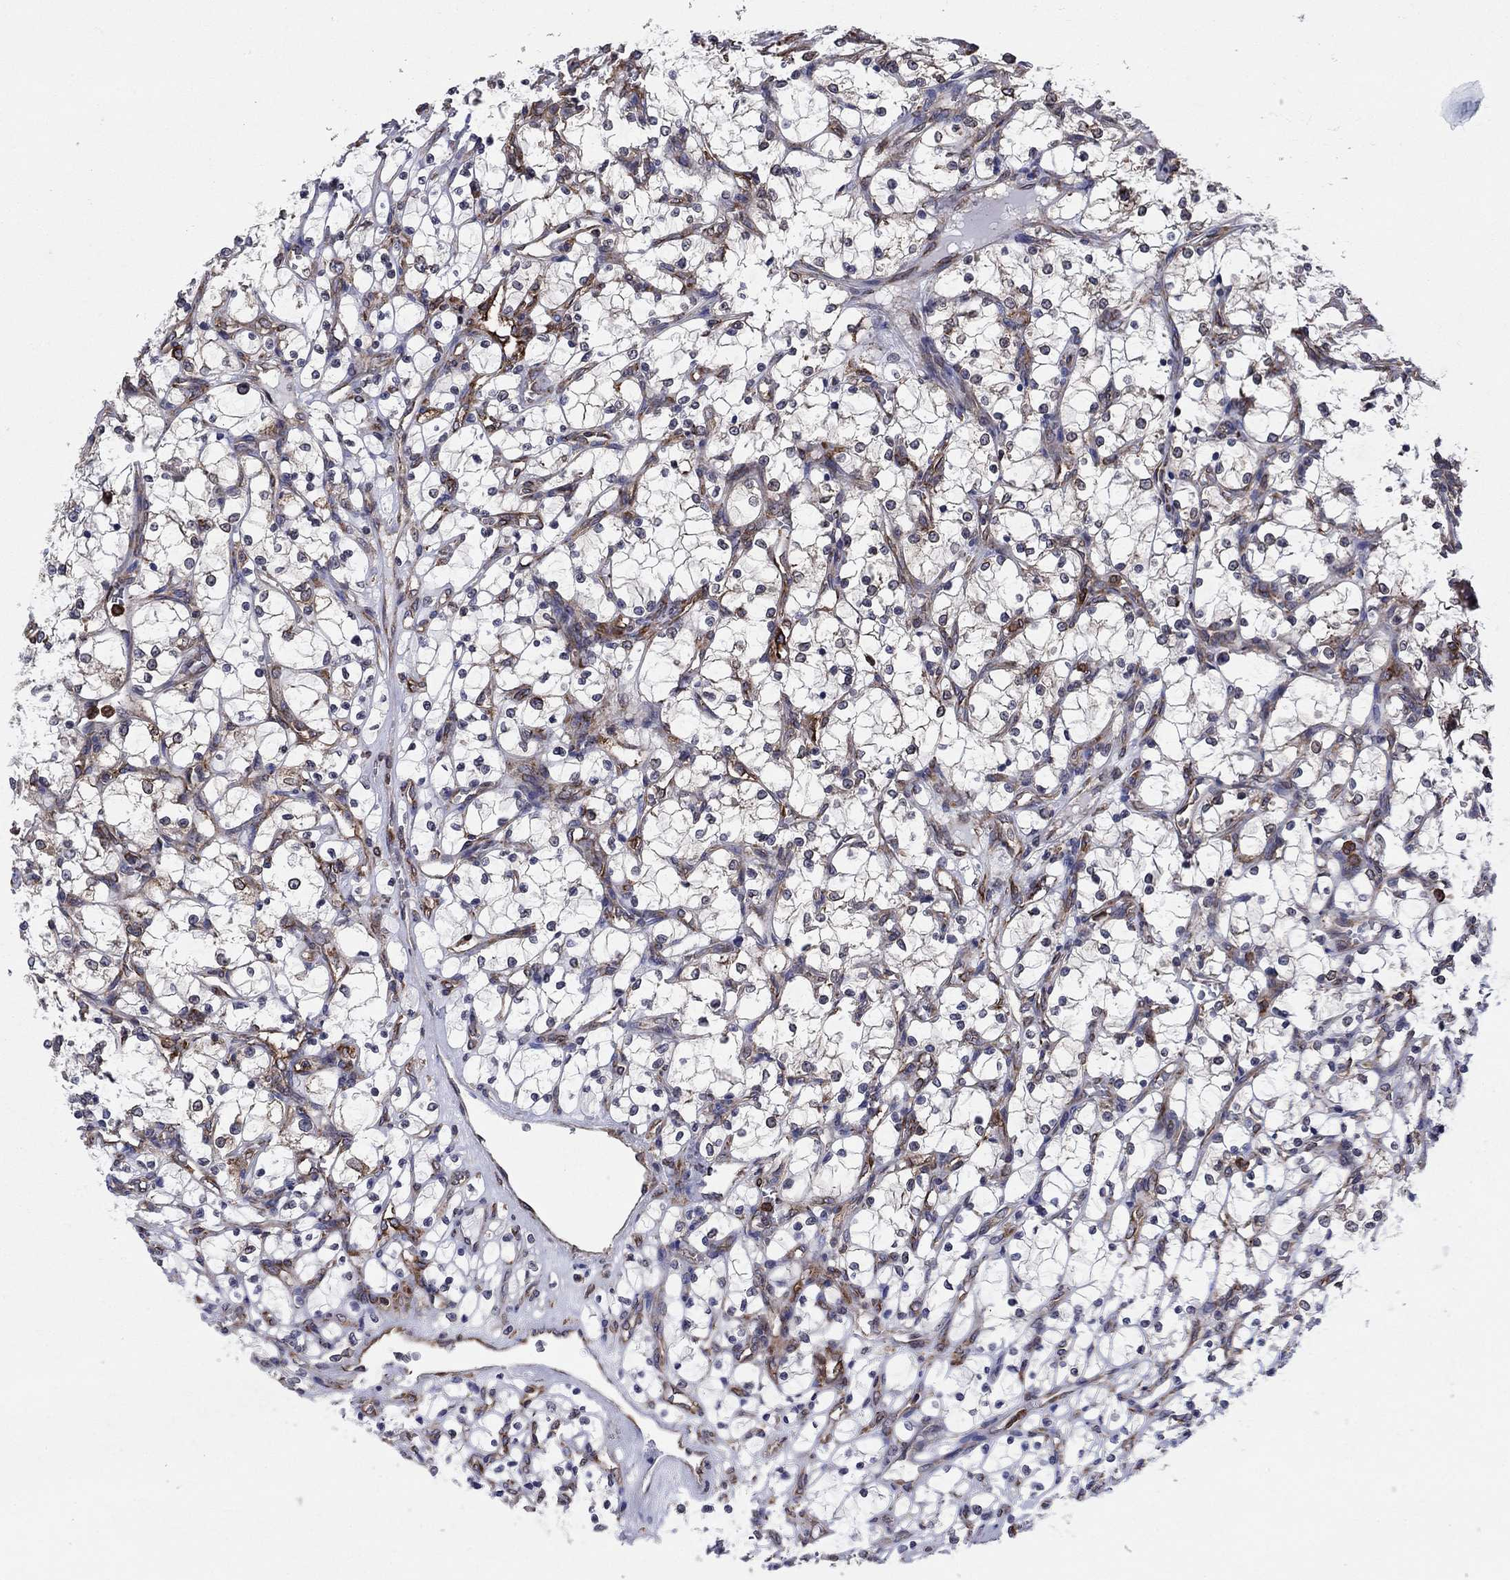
{"staining": {"intensity": "negative", "quantity": "none", "location": "none"}, "tissue": "renal cancer", "cell_type": "Tumor cells", "image_type": "cancer", "snomed": [{"axis": "morphology", "description": "Adenocarcinoma, NOS"}, {"axis": "topography", "description": "Kidney"}], "caption": "Image shows no protein positivity in tumor cells of renal cancer (adenocarcinoma) tissue.", "gene": "YBX1", "patient": {"sex": "female", "age": 69}}